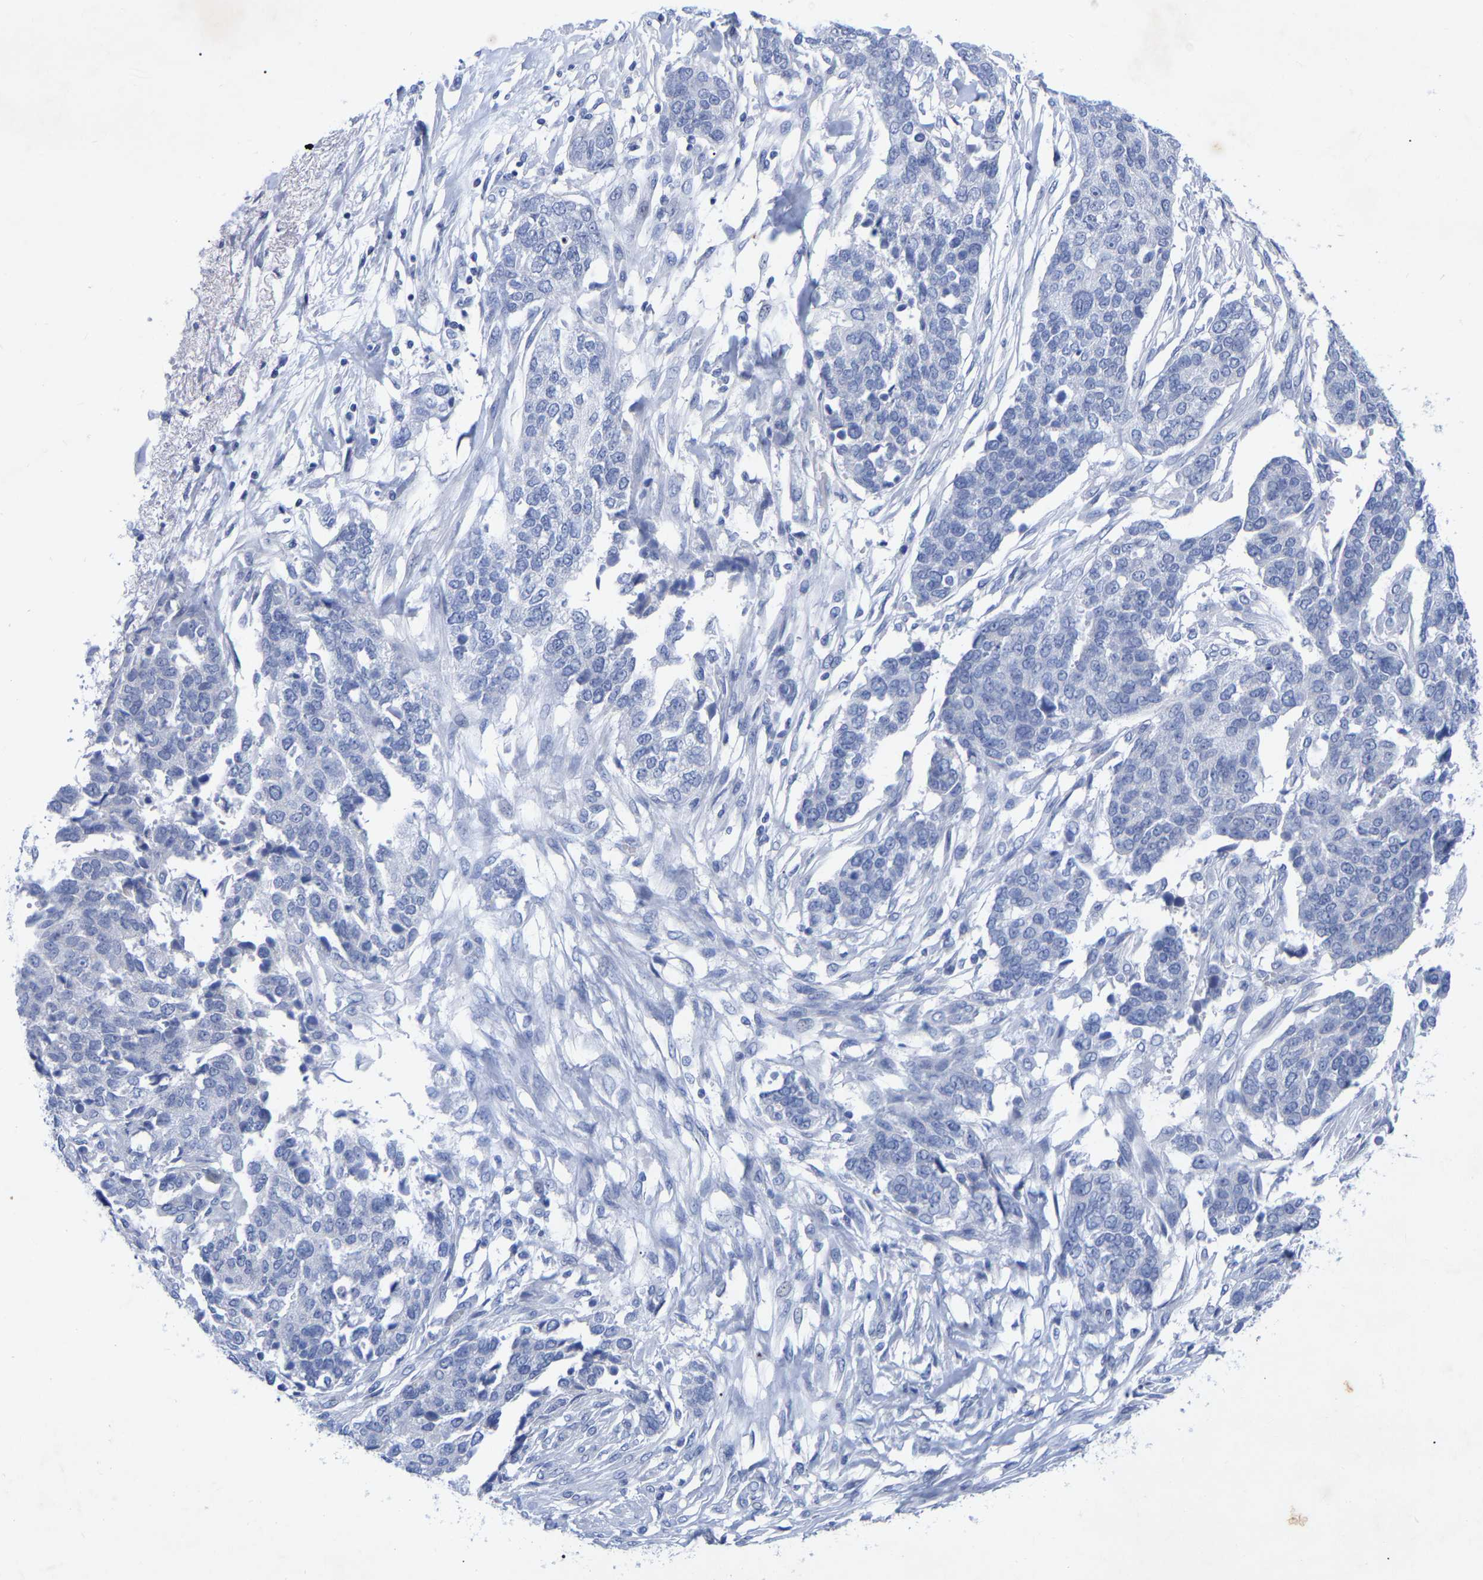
{"staining": {"intensity": "negative", "quantity": "none", "location": "none"}, "tissue": "ovarian cancer", "cell_type": "Tumor cells", "image_type": "cancer", "snomed": [{"axis": "morphology", "description": "Cystadenocarcinoma, serous, NOS"}, {"axis": "topography", "description": "Ovary"}], "caption": "Immunohistochemistry (IHC) image of neoplastic tissue: ovarian cancer stained with DAB (3,3'-diaminobenzidine) displays no significant protein expression in tumor cells.", "gene": "ZNF629", "patient": {"sex": "female", "age": 44}}